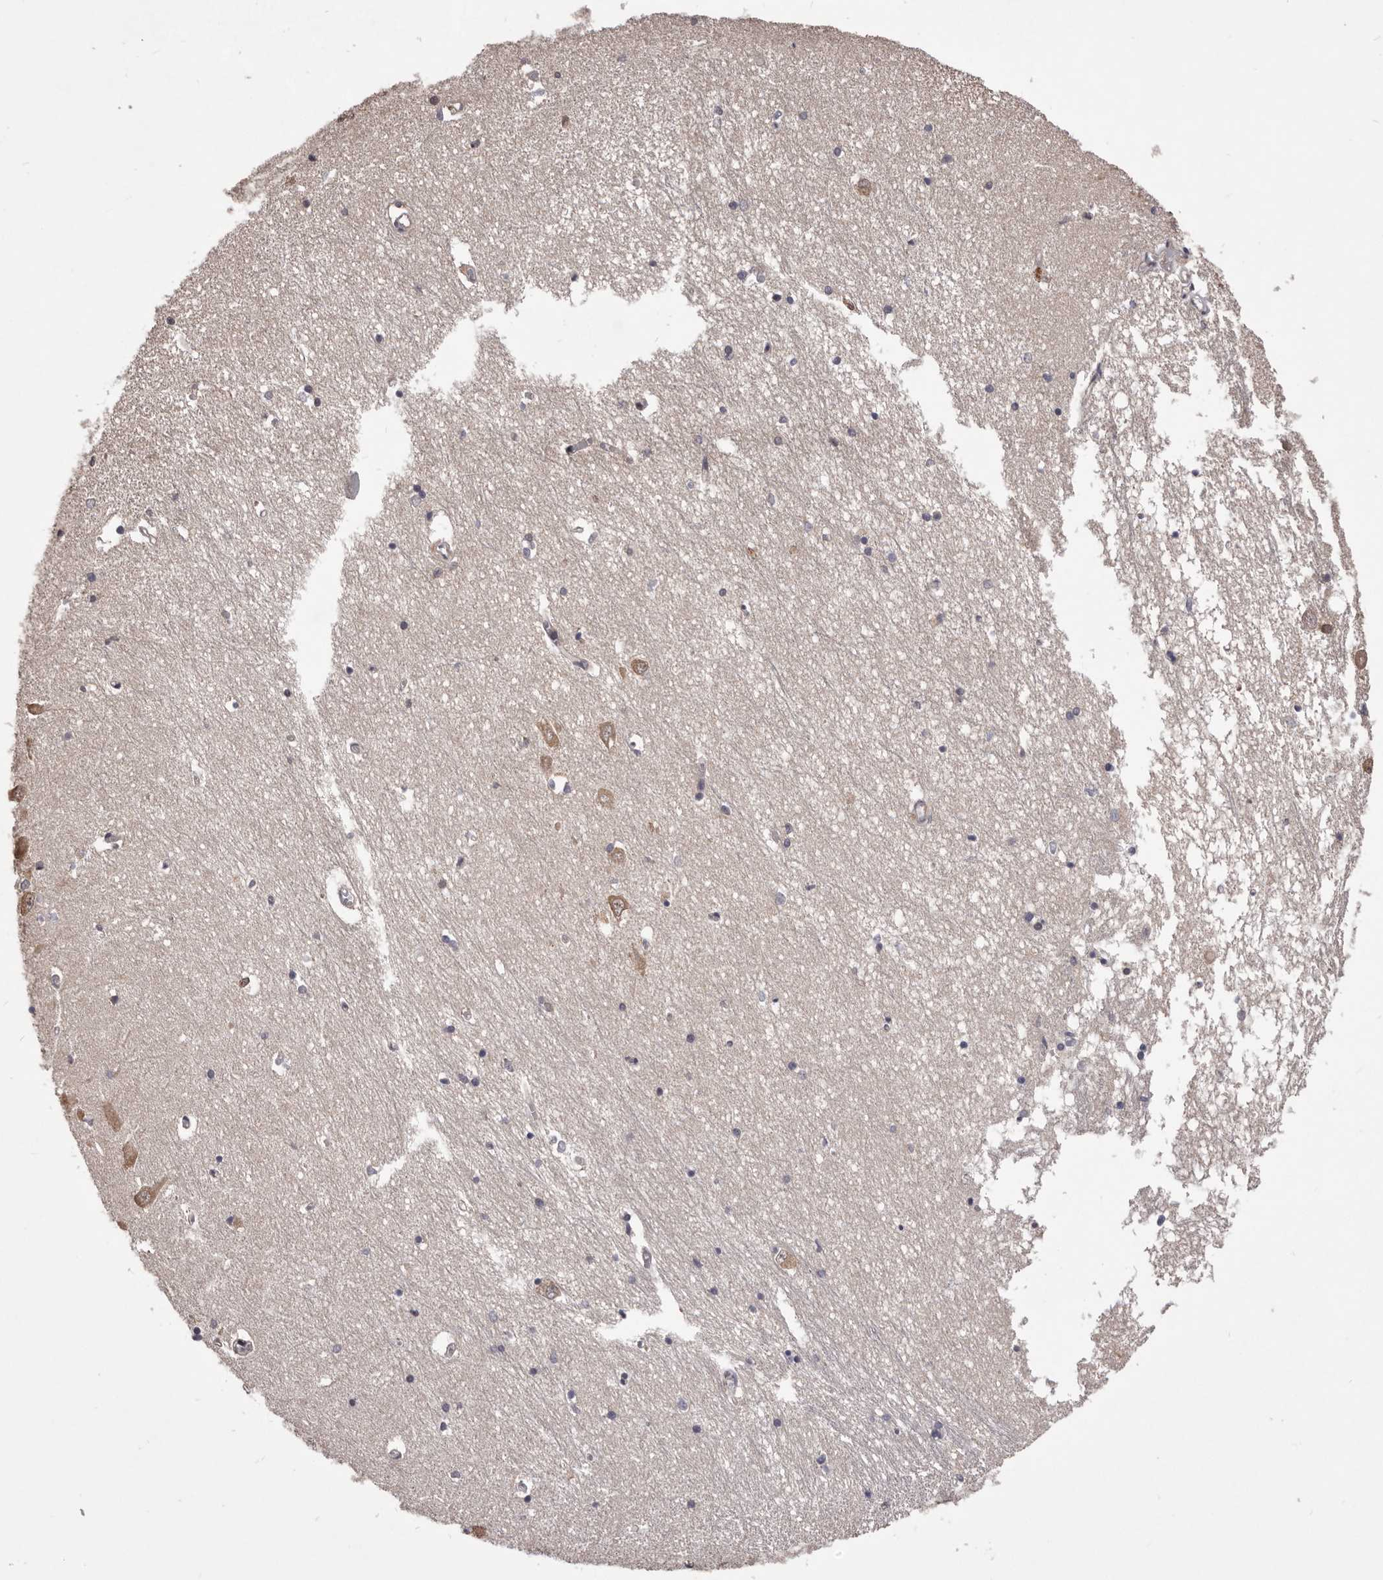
{"staining": {"intensity": "weak", "quantity": "<25%", "location": "cytoplasmic/membranous"}, "tissue": "hippocampus", "cell_type": "Glial cells", "image_type": "normal", "snomed": [{"axis": "morphology", "description": "Normal tissue, NOS"}, {"axis": "topography", "description": "Hippocampus"}], "caption": "An immunohistochemistry photomicrograph of benign hippocampus is shown. There is no staining in glial cells of hippocampus.", "gene": "CELF3", "patient": {"sex": "male", "age": 70}}